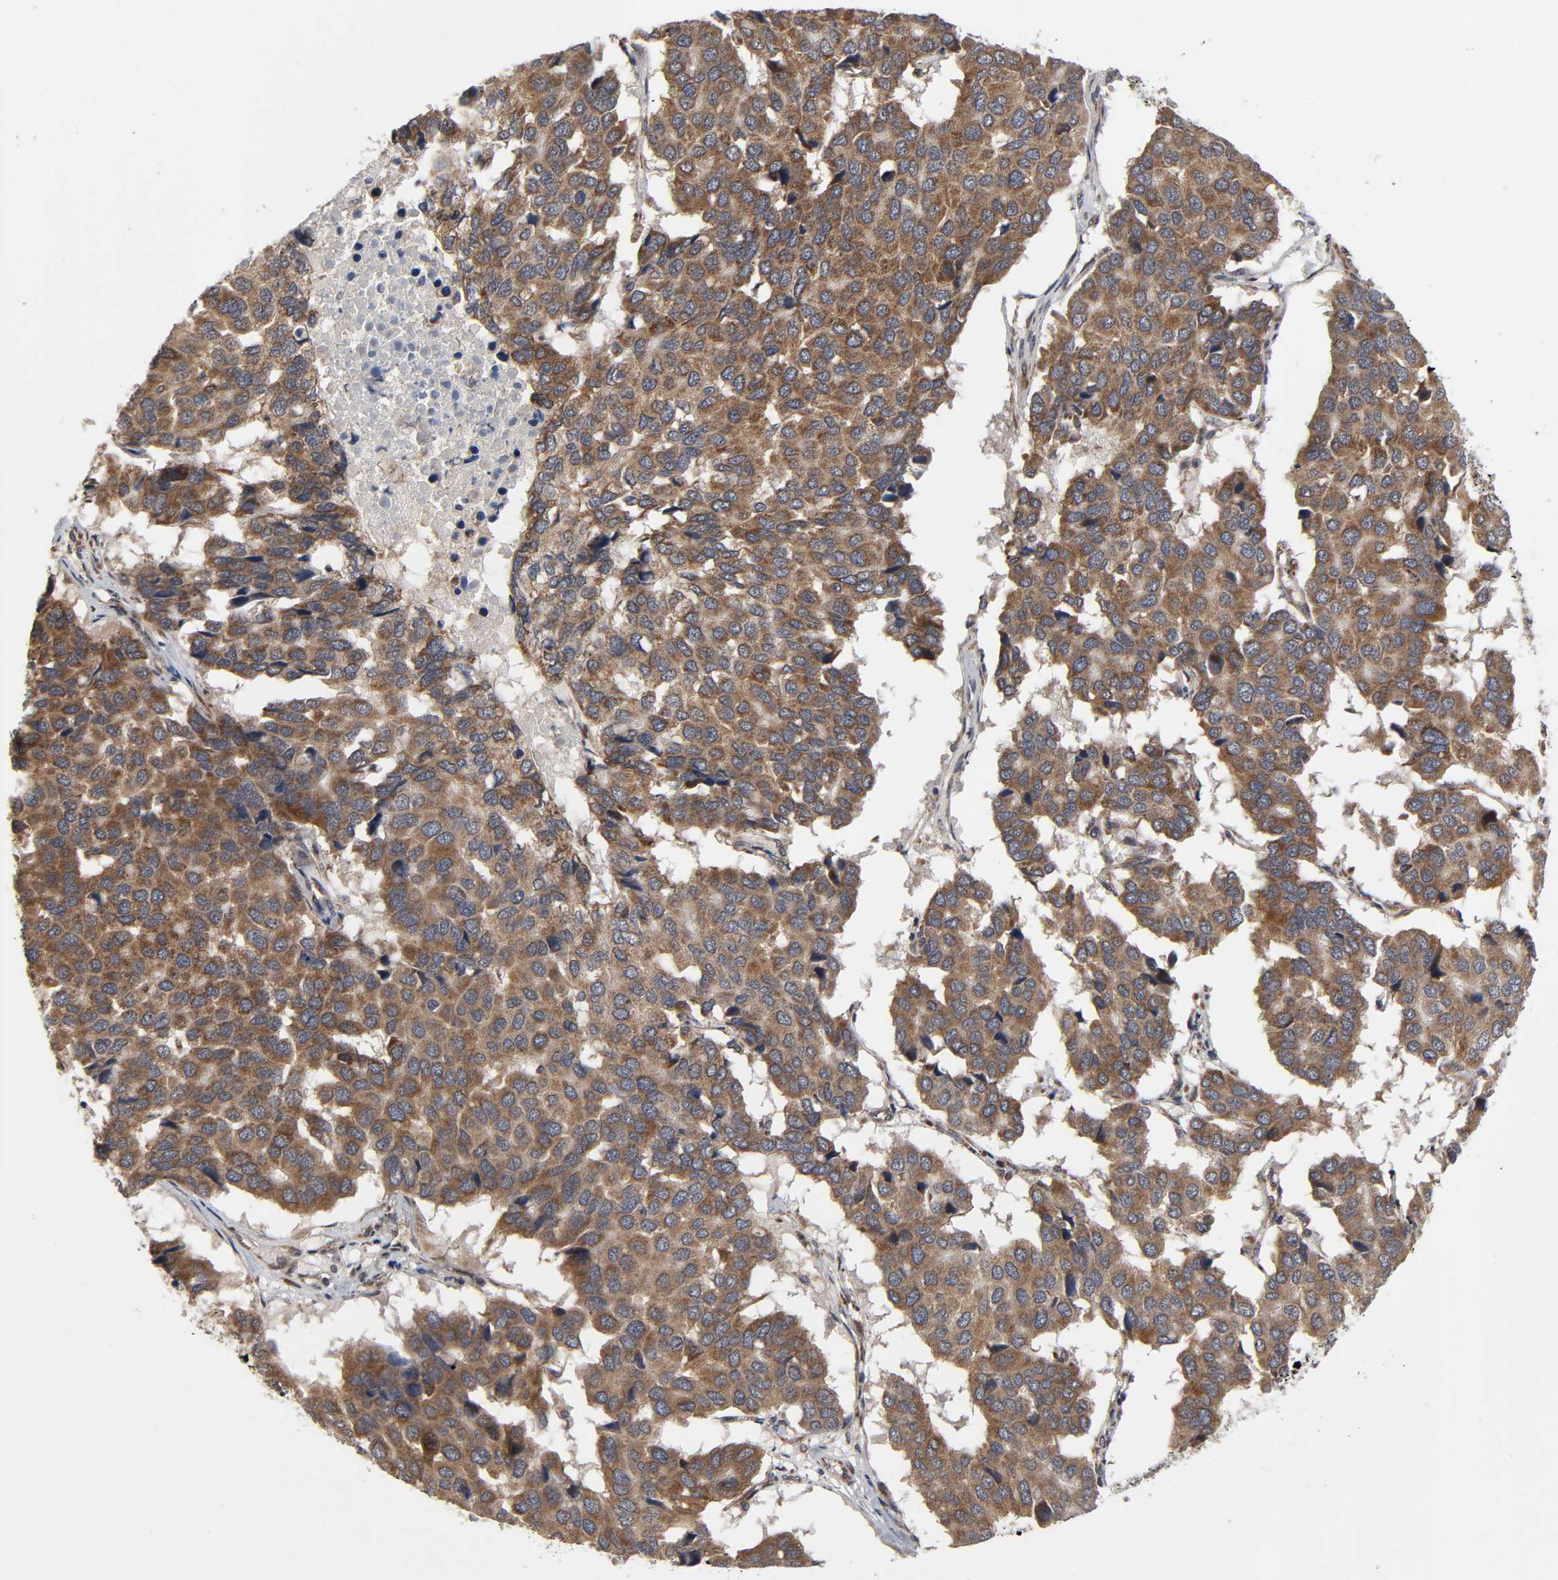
{"staining": {"intensity": "strong", "quantity": ">75%", "location": "cytoplasmic/membranous"}, "tissue": "pancreatic cancer", "cell_type": "Tumor cells", "image_type": "cancer", "snomed": [{"axis": "morphology", "description": "Adenocarcinoma, NOS"}, {"axis": "topography", "description": "Pancreas"}], "caption": "Human pancreatic adenocarcinoma stained with a brown dye displays strong cytoplasmic/membranous positive positivity in approximately >75% of tumor cells.", "gene": "SLC30A9", "patient": {"sex": "male", "age": 50}}